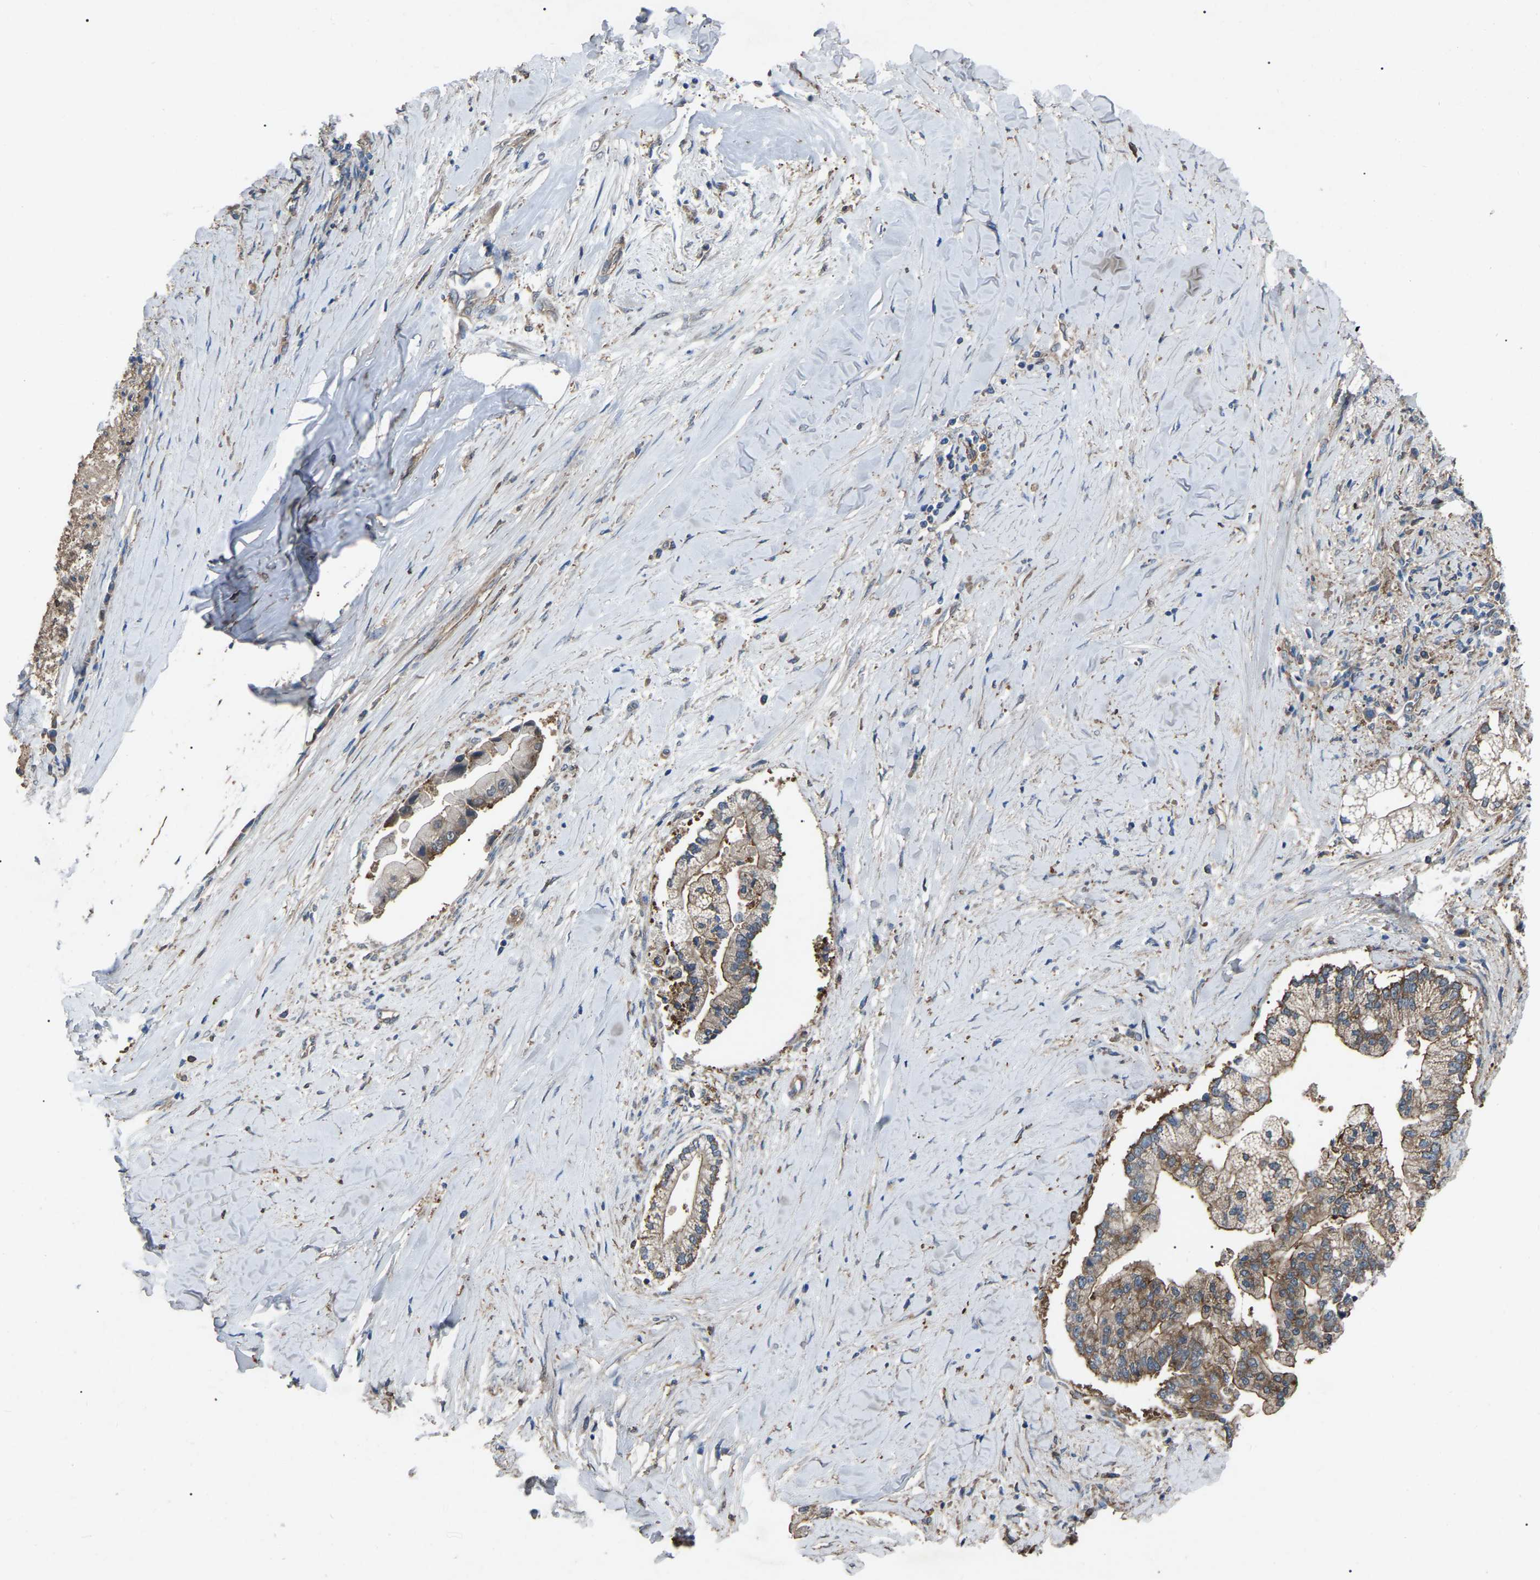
{"staining": {"intensity": "moderate", "quantity": ">75%", "location": "cytoplasmic/membranous"}, "tissue": "liver cancer", "cell_type": "Tumor cells", "image_type": "cancer", "snomed": [{"axis": "morphology", "description": "Cholangiocarcinoma"}, {"axis": "topography", "description": "Liver"}], "caption": "Approximately >75% of tumor cells in liver cancer show moderate cytoplasmic/membranous protein staining as visualized by brown immunohistochemical staining.", "gene": "AIMP1", "patient": {"sex": "male", "age": 50}}